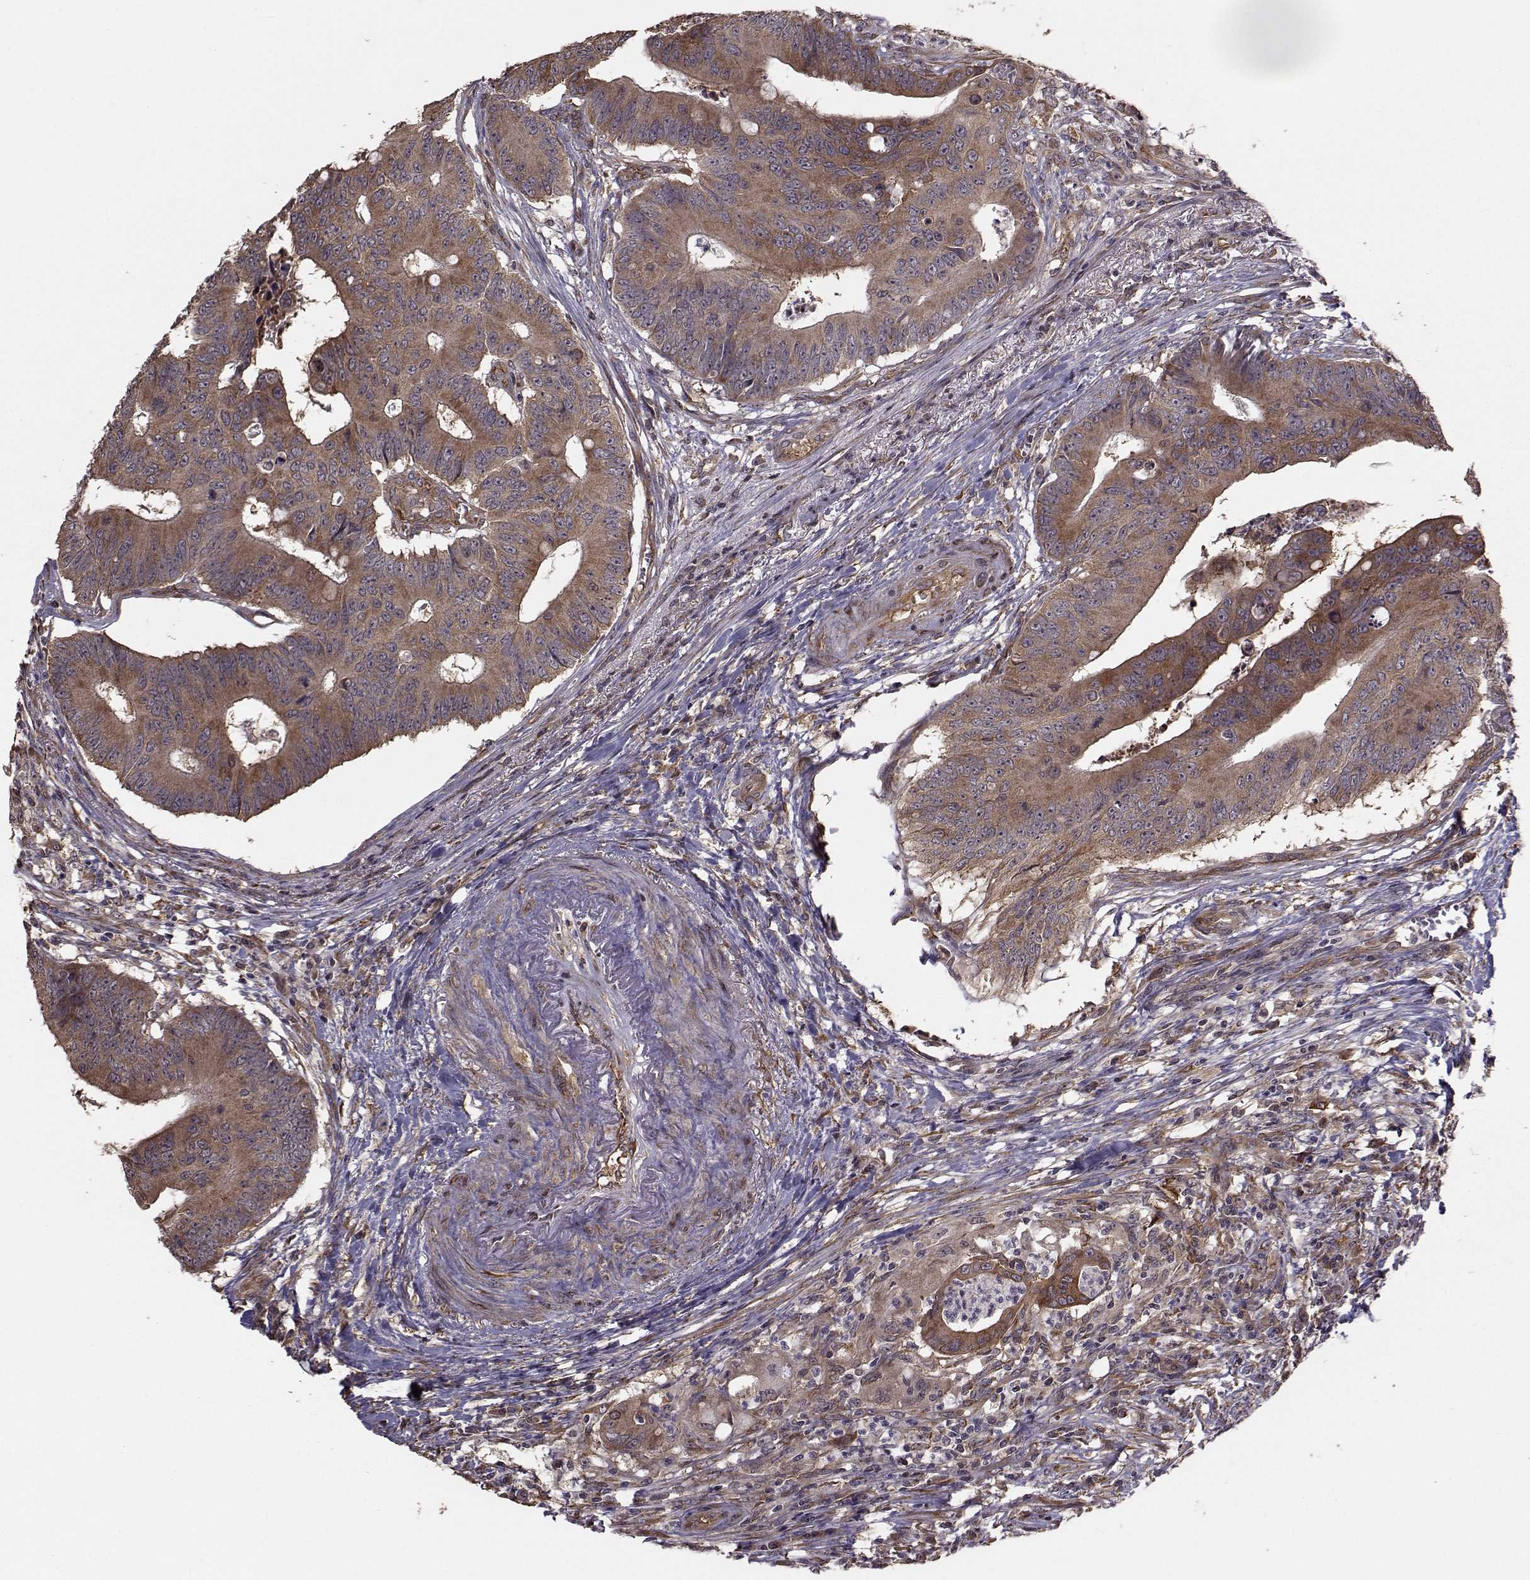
{"staining": {"intensity": "moderate", "quantity": "25%-75%", "location": "cytoplasmic/membranous"}, "tissue": "colorectal cancer", "cell_type": "Tumor cells", "image_type": "cancer", "snomed": [{"axis": "morphology", "description": "Adenocarcinoma, NOS"}, {"axis": "topography", "description": "Colon"}], "caption": "Protein analysis of adenocarcinoma (colorectal) tissue exhibits moderate cytoplasmic/membranous positivity in about 25%-75% of tumor cells.", "gene": "TRIP10", "patient": {"sex": "male", "age": 84}}